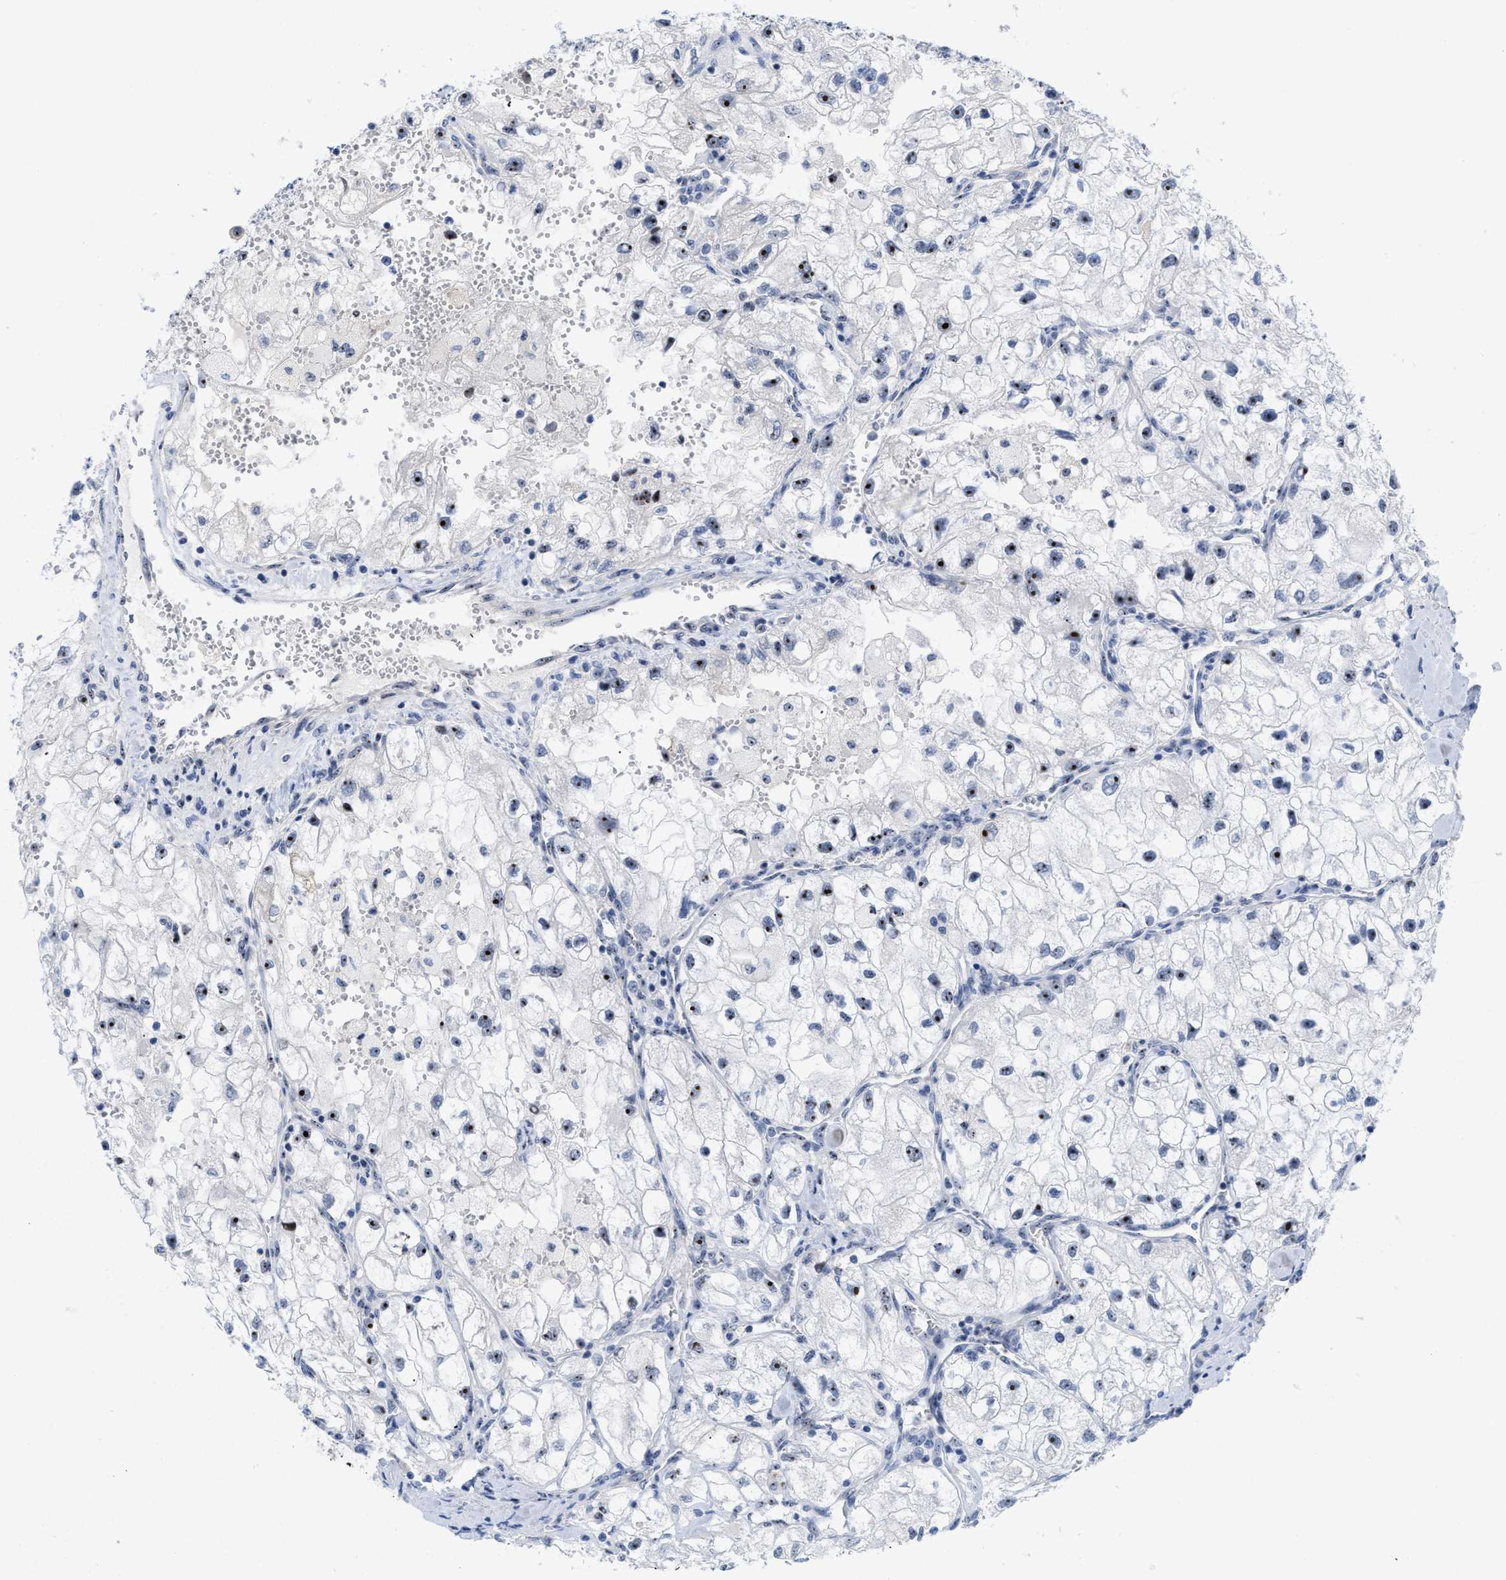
{"staining": {"intensity": "strong", "quantity": "25%-75%", "location": "nuclear"}, "tissue": "renal cancer", "cell_type": "Tumor cells", "image_type": "cancer", "snomed": [{"axis": "morphology", "description": "Adenocarcinoma, NOS"}, {"axis": "topography", "description": "Kidney"}], "caption": "DAB (3,3'-diaminobenzidine) immunohistochemical staining of renal cancer (adenocarcinoma) exhibits strong nuclear protein expression in approximately 25%-75% of tumor cells. Using DAB (3,3'-diaminobenzidine) (brown) and hematoxylin (blue) stains, captured at high magnification using brightfield microscopy.", "gene": "NOP58", "patient": {"sex": "female", "age": 70}}